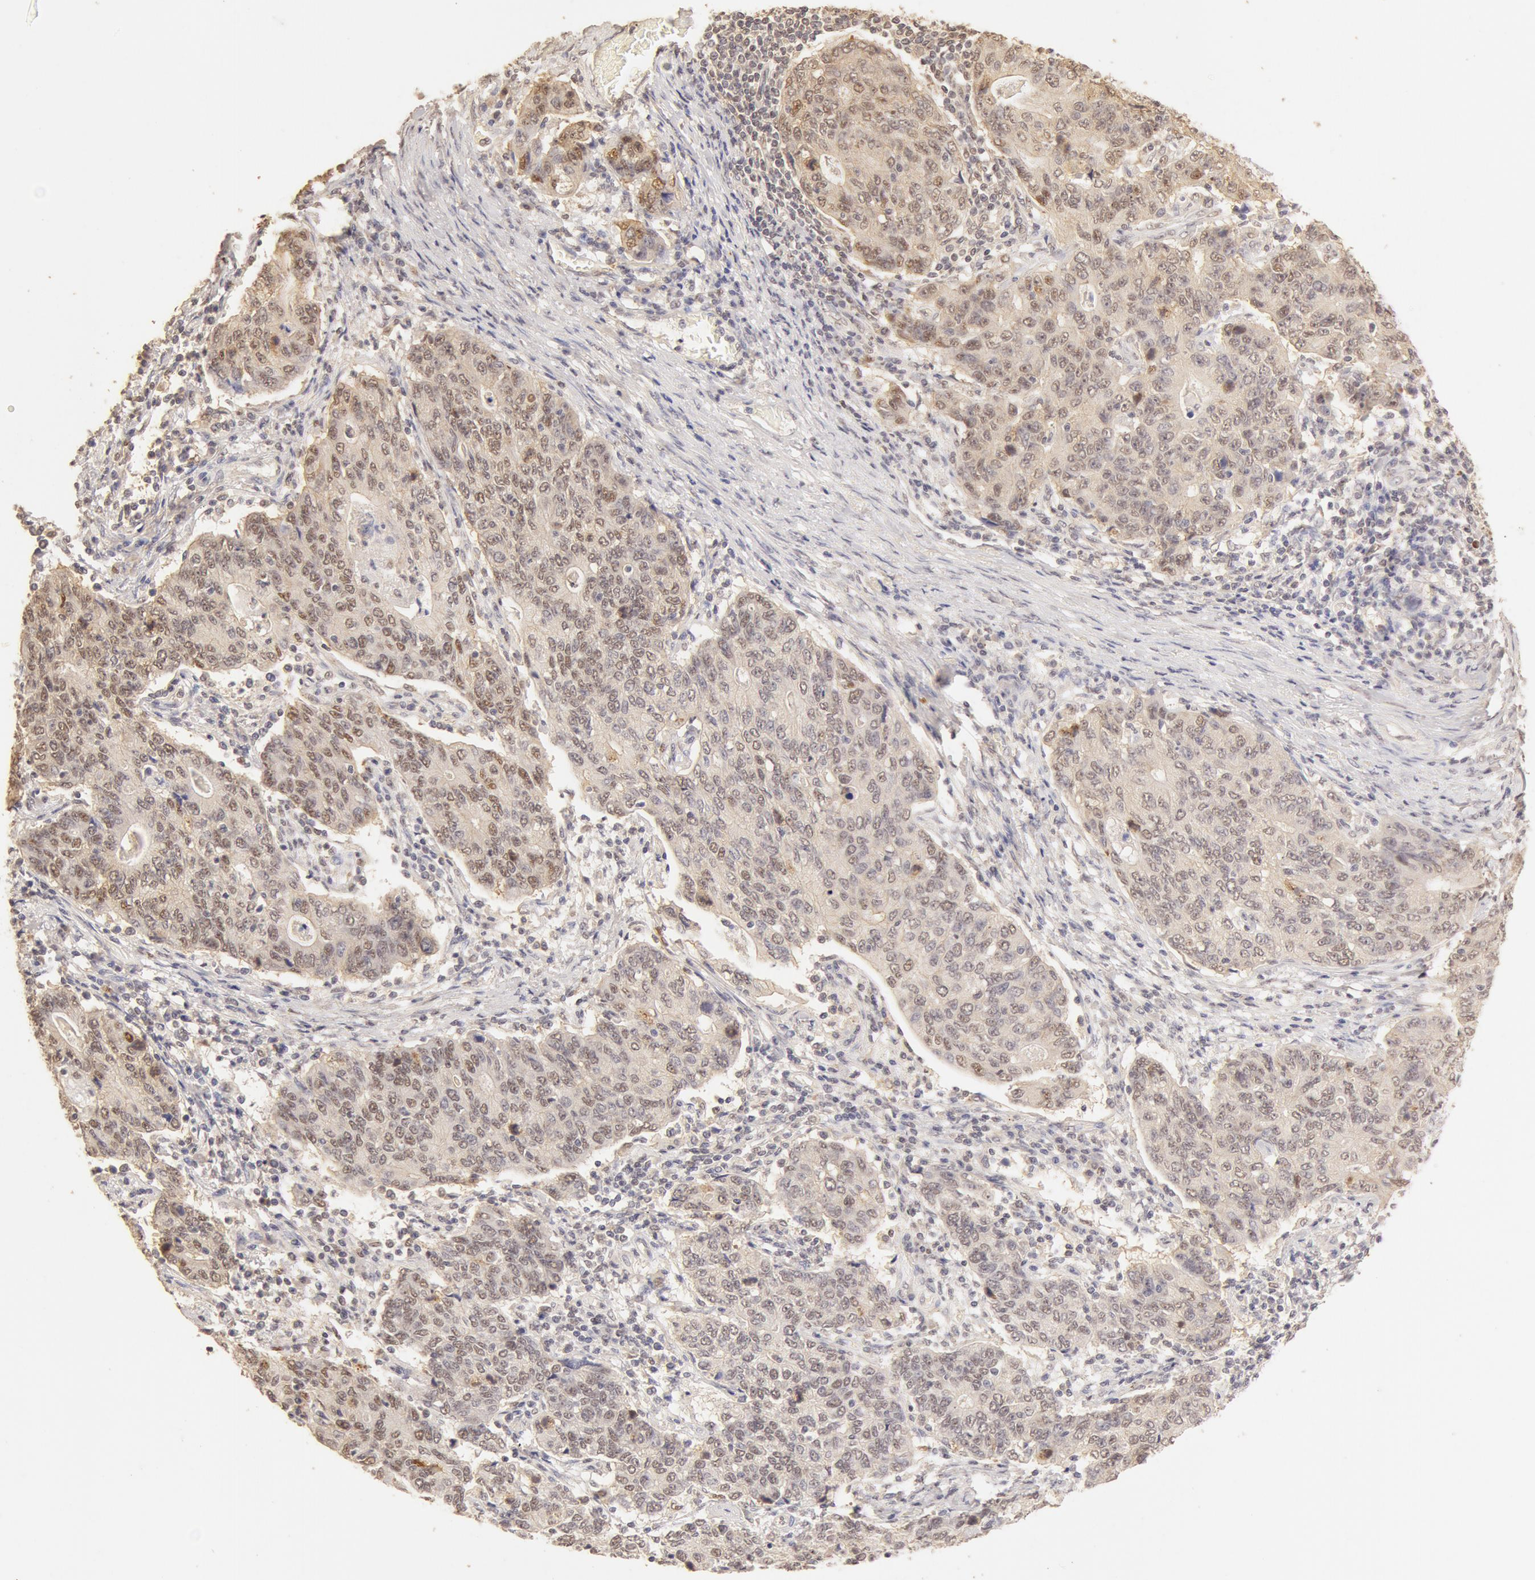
{"staining": {"intensity": "moderate", "quantity": ">75%", "location": "cytoplasmic/membranous,nuclear"}, "tissue": "stomach cancer", "cell_type": "Tumor cells", "image_type": "cancer", "snomed": [{"axis": "morphology", "description": "Adenocarcinoma, NOS"}, {"axis": "topography", "description": "Esophagus"}, {"axis": "topography", "description": "Stomach"}], "caption": "Immunohistochemical staining of stomach cancer demonstrates medium levels of moderate cytoplasmic/membranous and nuclear expression in approximately >75% of tumor cells.", "gene": "SNRNP70", "patient": {"sex": "male", "age": 74}}